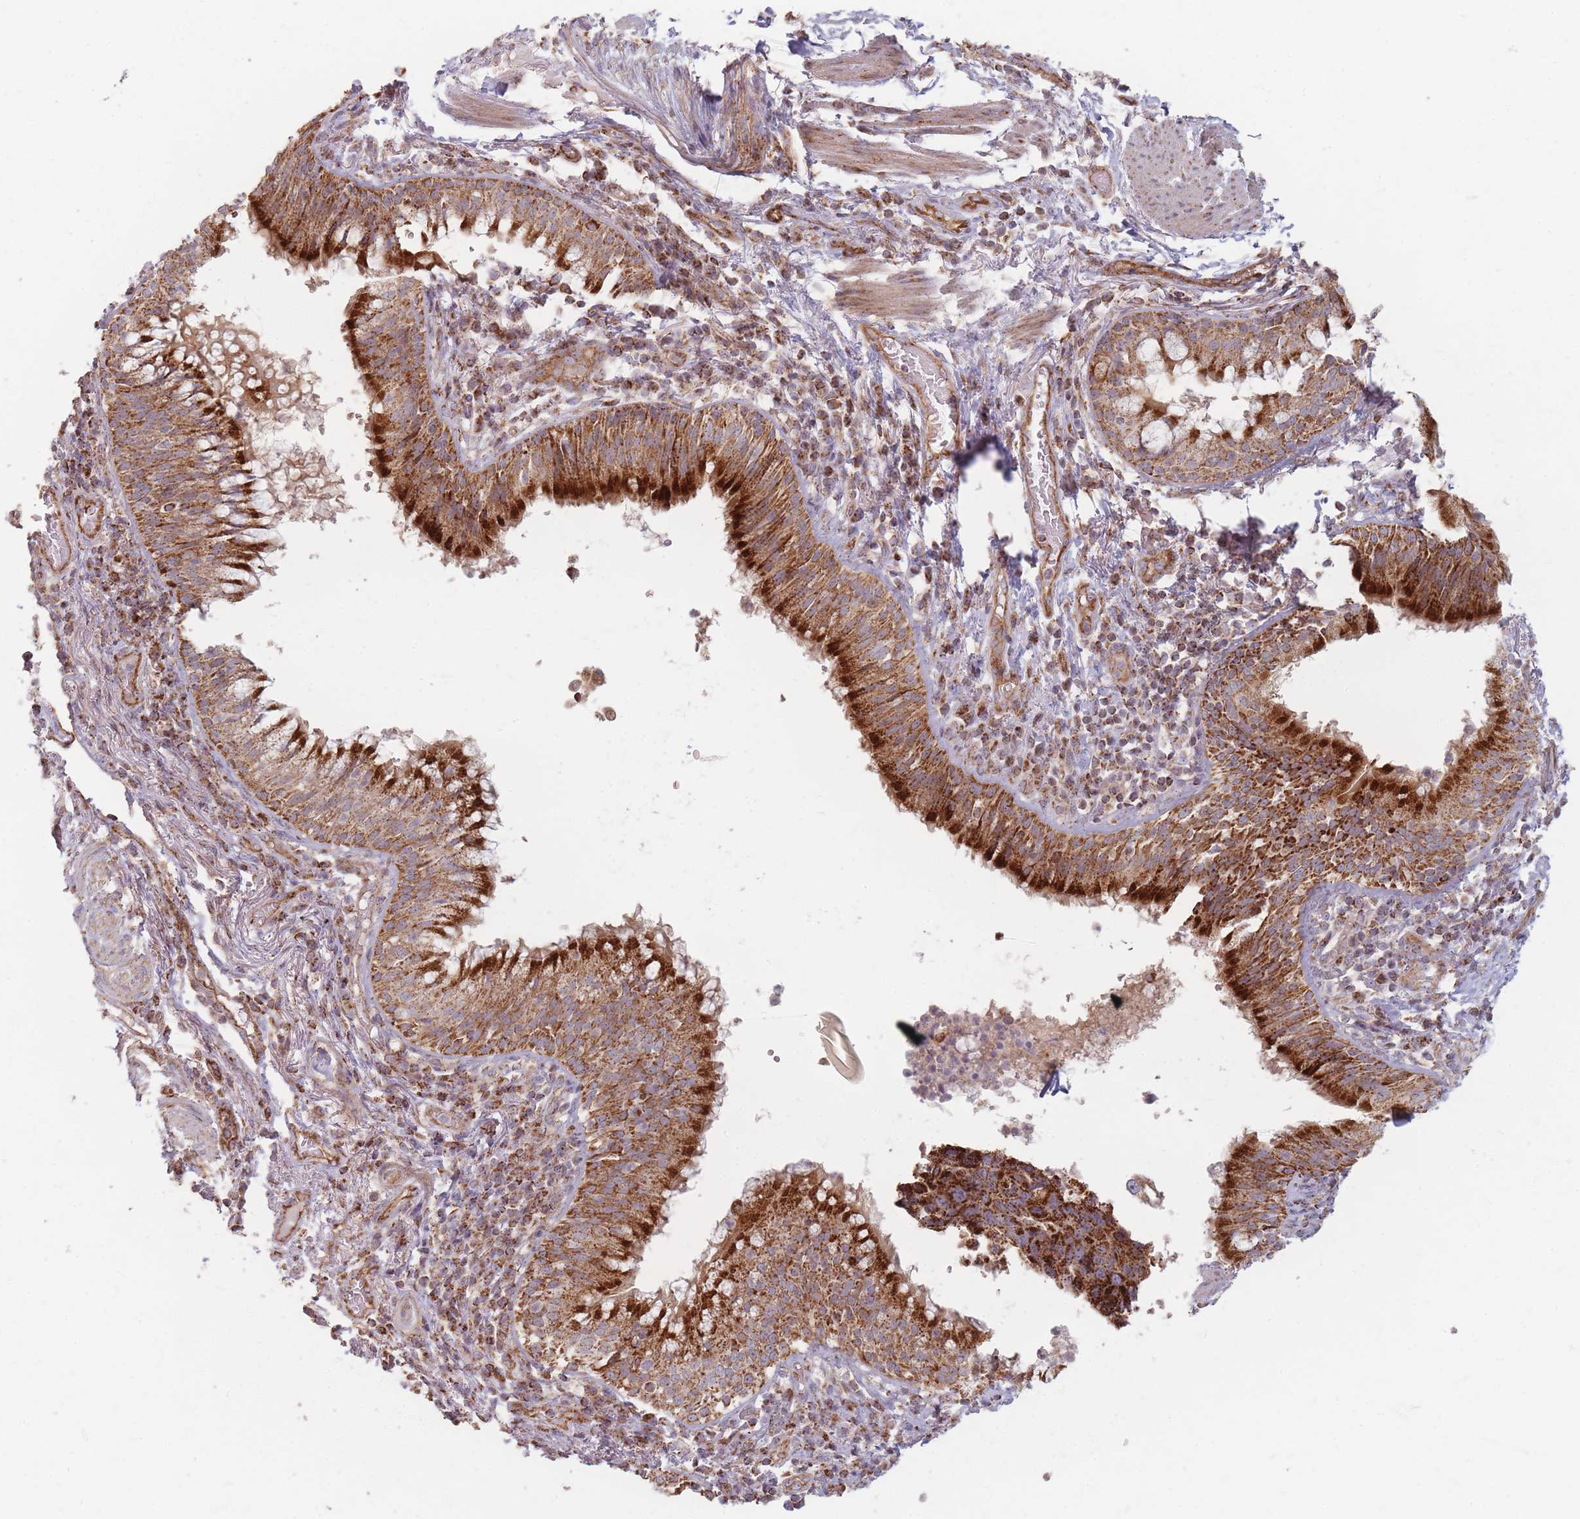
{"staining": {"intensity": "negative", "quantity": "none", "location": "none"}, "tissue": "adipose tissue", "cell_type": "Adipocytes", "image_type": "normal", "snomed": [{"axis": "morphology", "description": "Normal tissue, NOS"}, {"axis": "topography", "description": "Cartilage tissue"}, {"axis": "topography", "description": "Bronchus"}], "caption": "DAB (3,3'-diaminobenzidine) immunohistochemical staining of unremarkable adipose tissue displays no significant staining in adipocytes.", "gene": "ESRP2", "patient": {"sex": "male", "age": 56}}